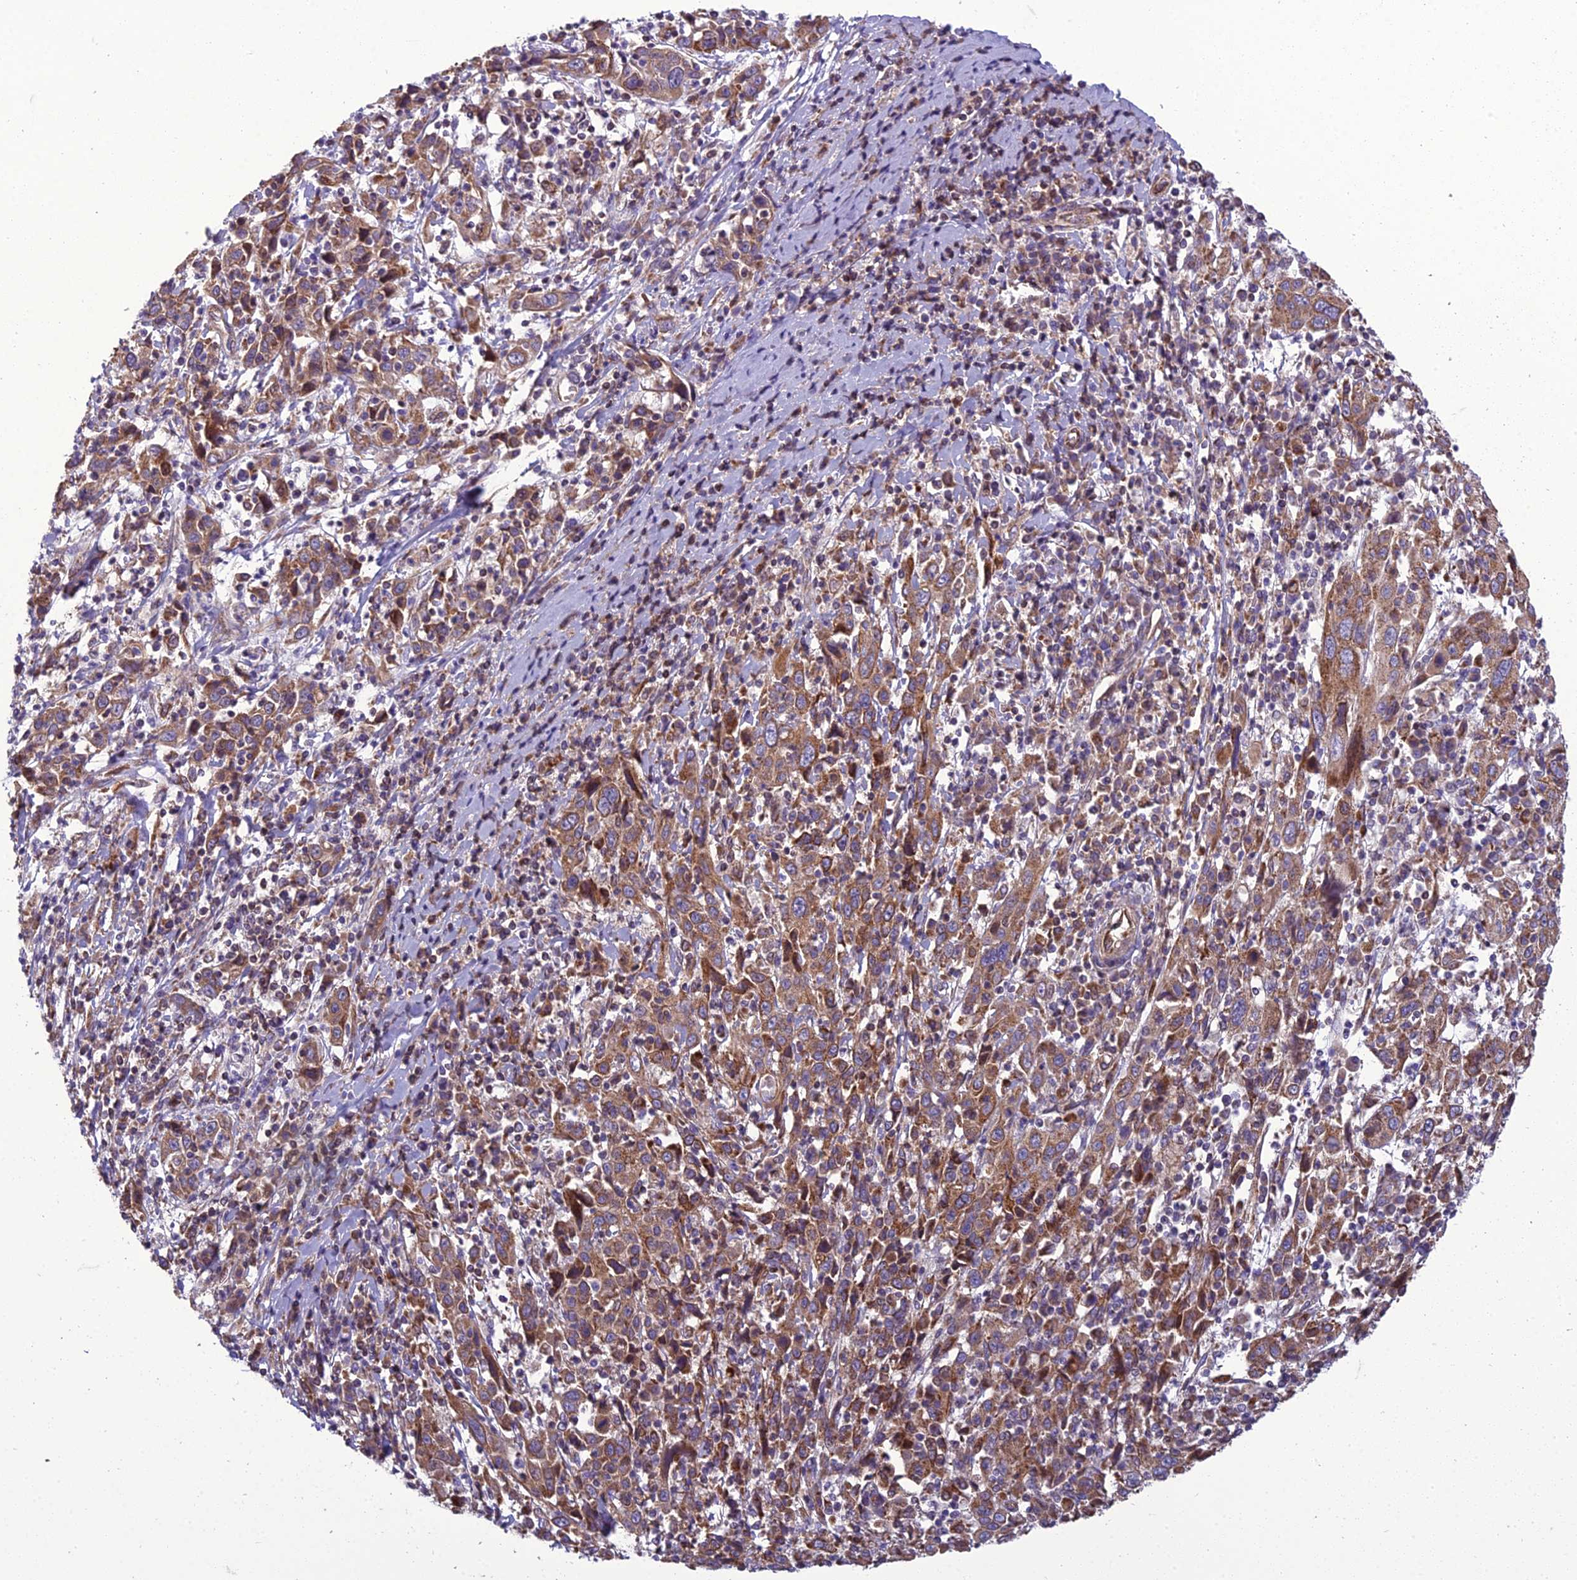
{"staining": {"intensity": "moderate", "quantity": ">75%", "location": "cytoplasmic/membranous"}, "tissue": "cervical cancer", "cell_type": "Tumor cells", "image_type": "cancer", "snomed": [{"axis": "morphology", "description": "Squamous cell carcinoma, NOS"}, {"axis": "topography", "description": "Cervix"}], "caption": "The photomicrograph reveals a brown stain indicating the presence of a protein in the cytoplasmic/membranous of tumor cells in cervical cancer.", "gene": "GIMAP1", "patient": {"sex": "female", "age": 46}}